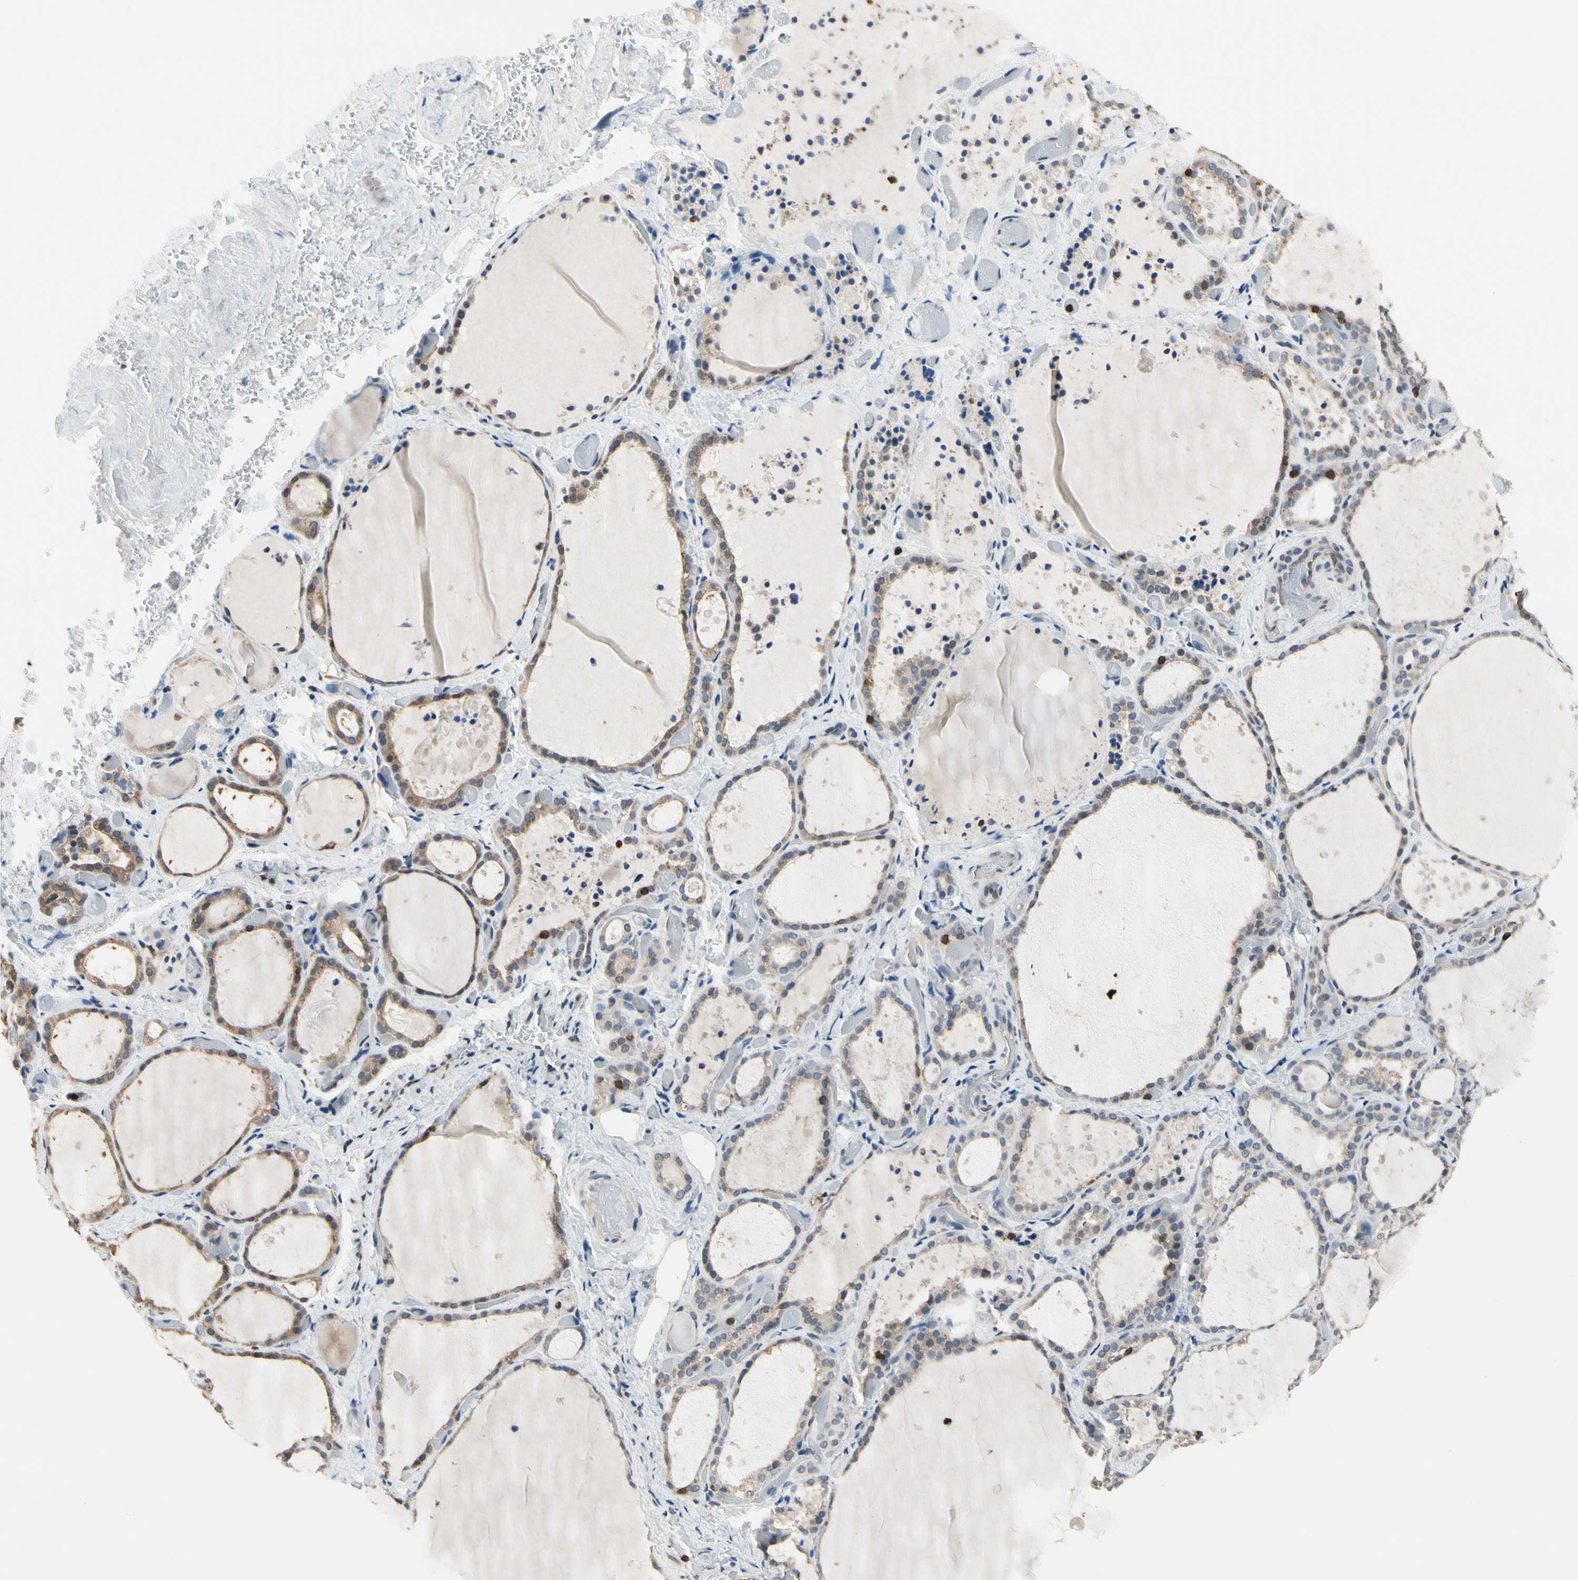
{"staining": {"intensity": "moderate", "quantity": "25%-75%", "location": "cytoplasmic/membranous"}, "tissue": "thyroid gland", "cell_type": "Glandular cells", "image_type": "normal", "snomed": [{"axis": "morphology", "description": "Normal tissue, NOS"}, {"axis": "topography", "description": "Thyroid gland"}], "caption": "Moderate cytoplasmic/membranous staining for a protein is identified in approximately 25%-75% of glandular cells of benign thyroid gland using immunohistochemistry (IHC).", "gene": "NFATC2", "patient": {"sex": "female", "age": 44}}